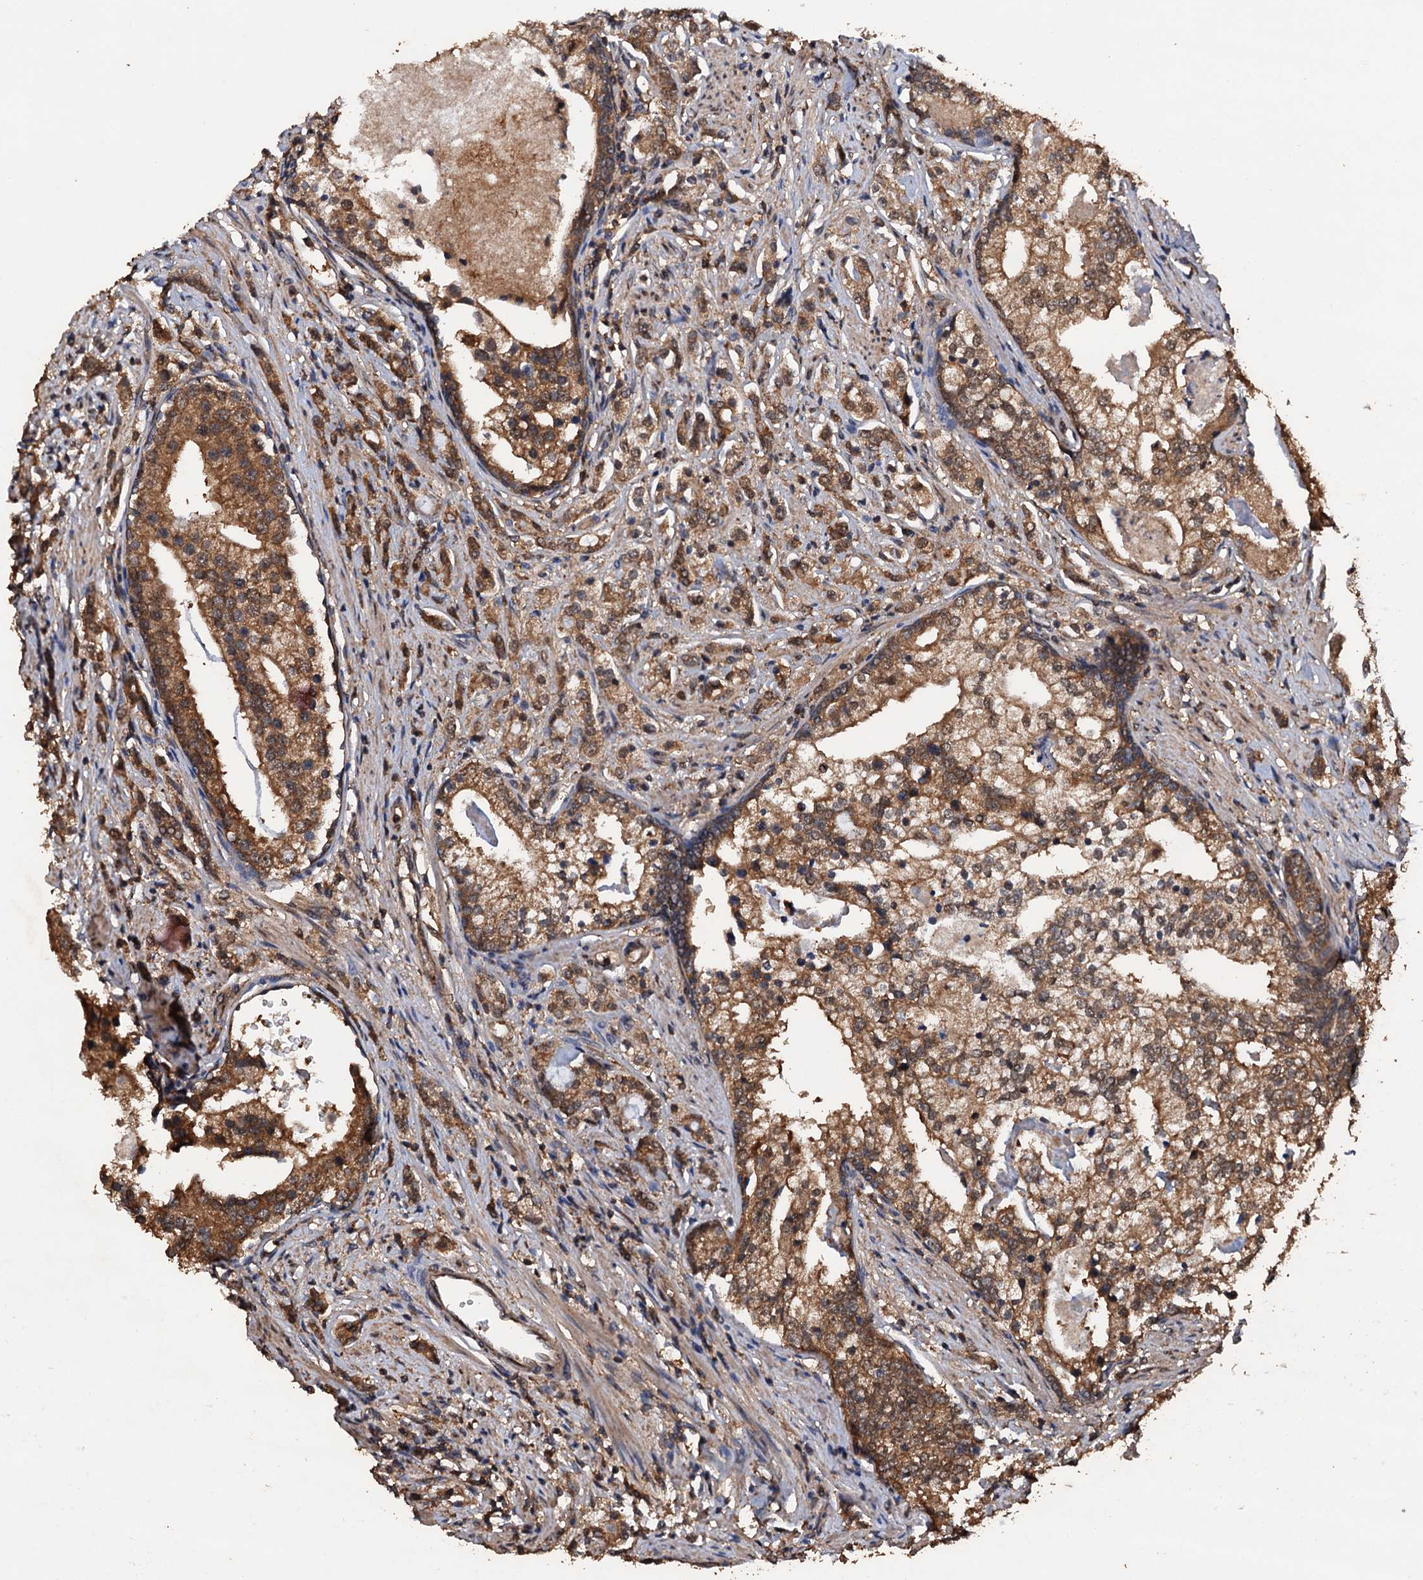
{"staining": {"intensity": "moderate", "quantity": ">75%", "location": "cytoplasmic/membranous"}, "tissue": "prostate cancer", "cell_type": "Tumor cells", "image_type": "cancer", "snomed": [{"axis": "morphology", "description": "Adenocarcinoma, High grade"}, {"axis": "topography", "description": "Prostate"}], "caption": "The photomicrograph reveals immunohistochemical staining of prostate high-grade adenocarcinoma. There is moderate cytoplasmic/membranous expression is seen in approximately >75% of tumor cells.", "gene": "PSMD9", "patient": {"sex": "male", "age": 69}}